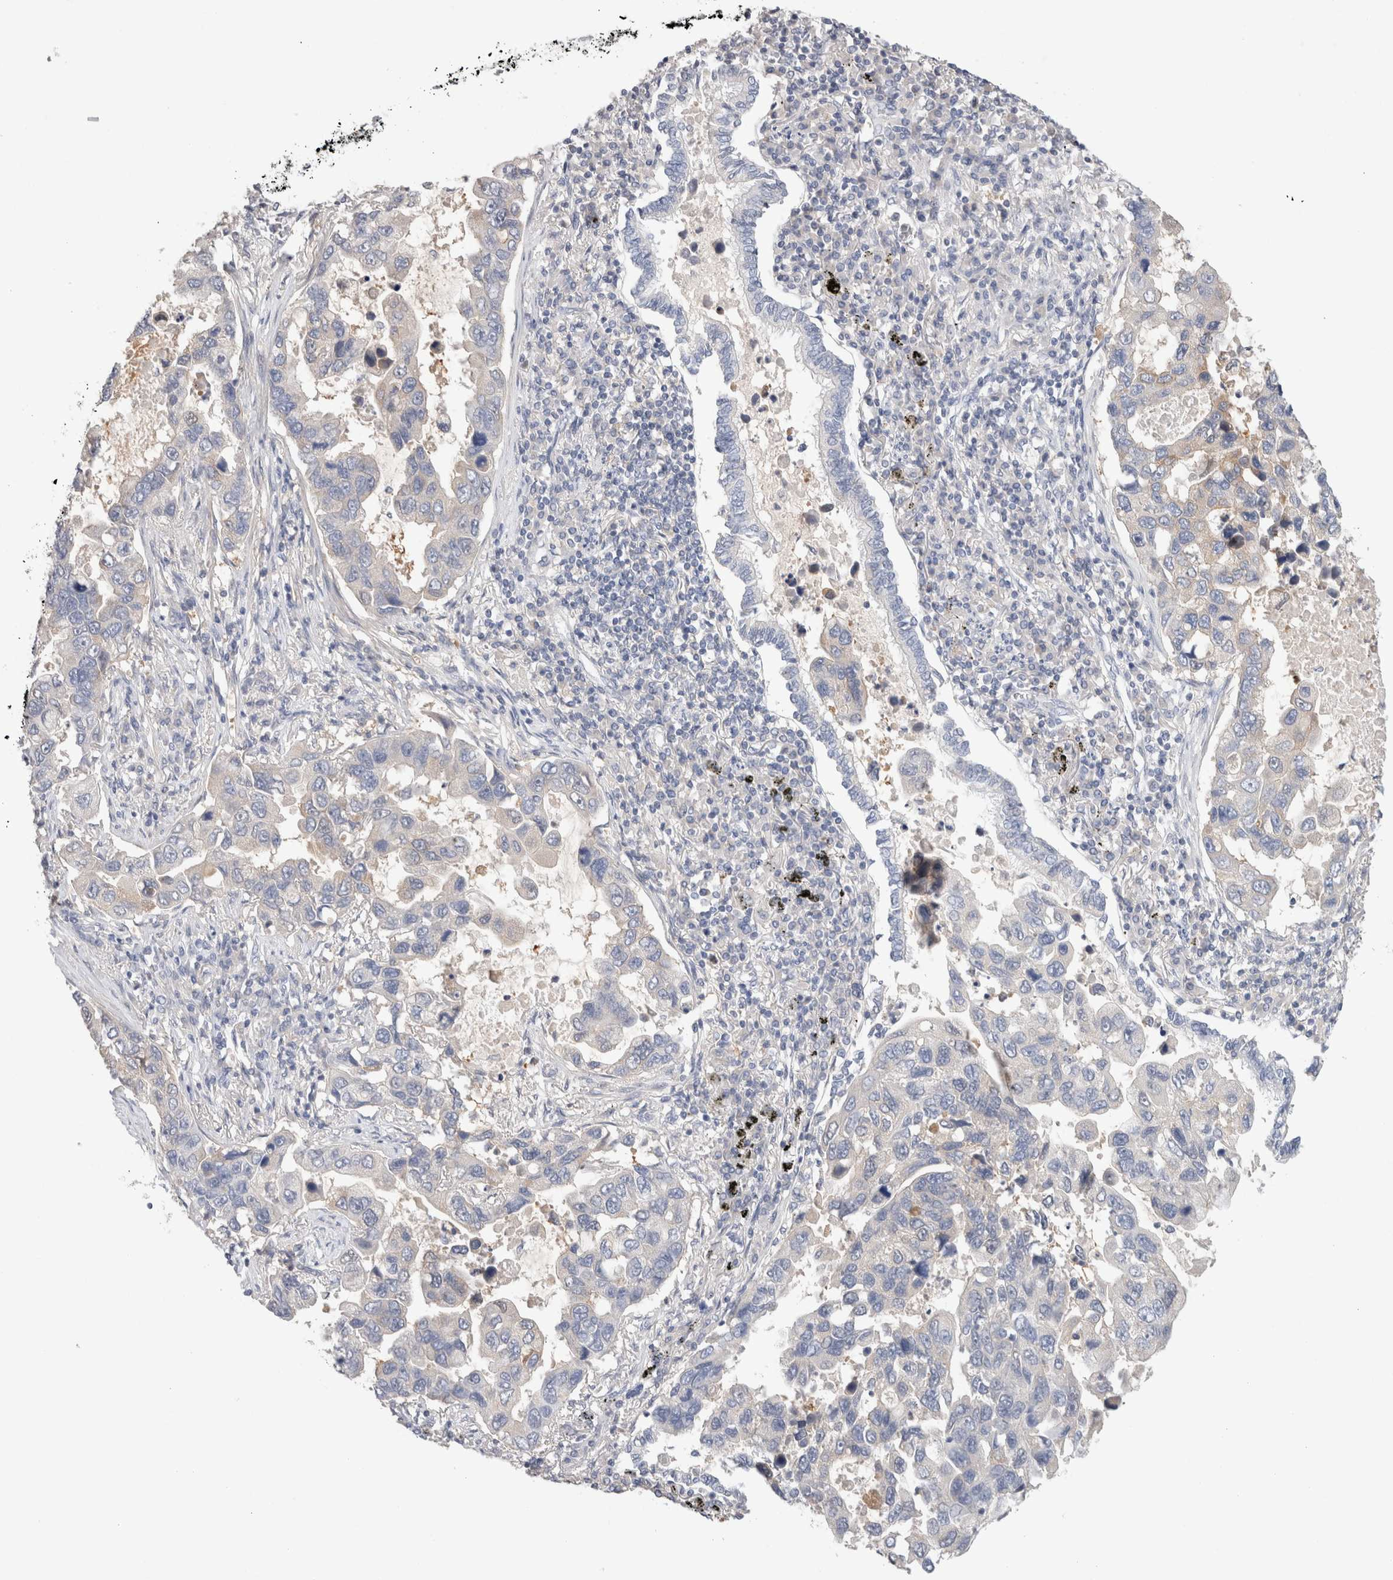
{"staining": {"intensity": "negative", "quantity": "none", "location": "none"}, "tissue": "lung cancer", "cell_type": "Tumor cells", "image_type": "cancer", "snomed": [{"axis": "morphology", "description": "Adenocarcinoma, NOS"}, {"axis": "topography", "description": "Lung"}], "caption": "DAB (3,3'-diaminobenzidine) immunohistochemical staining of human lung cancer (adenocarcinoma) shows no significant positivity in tumor cells.", "gene": "MPP2", "patient": {"sex": "male", "age": 64}}